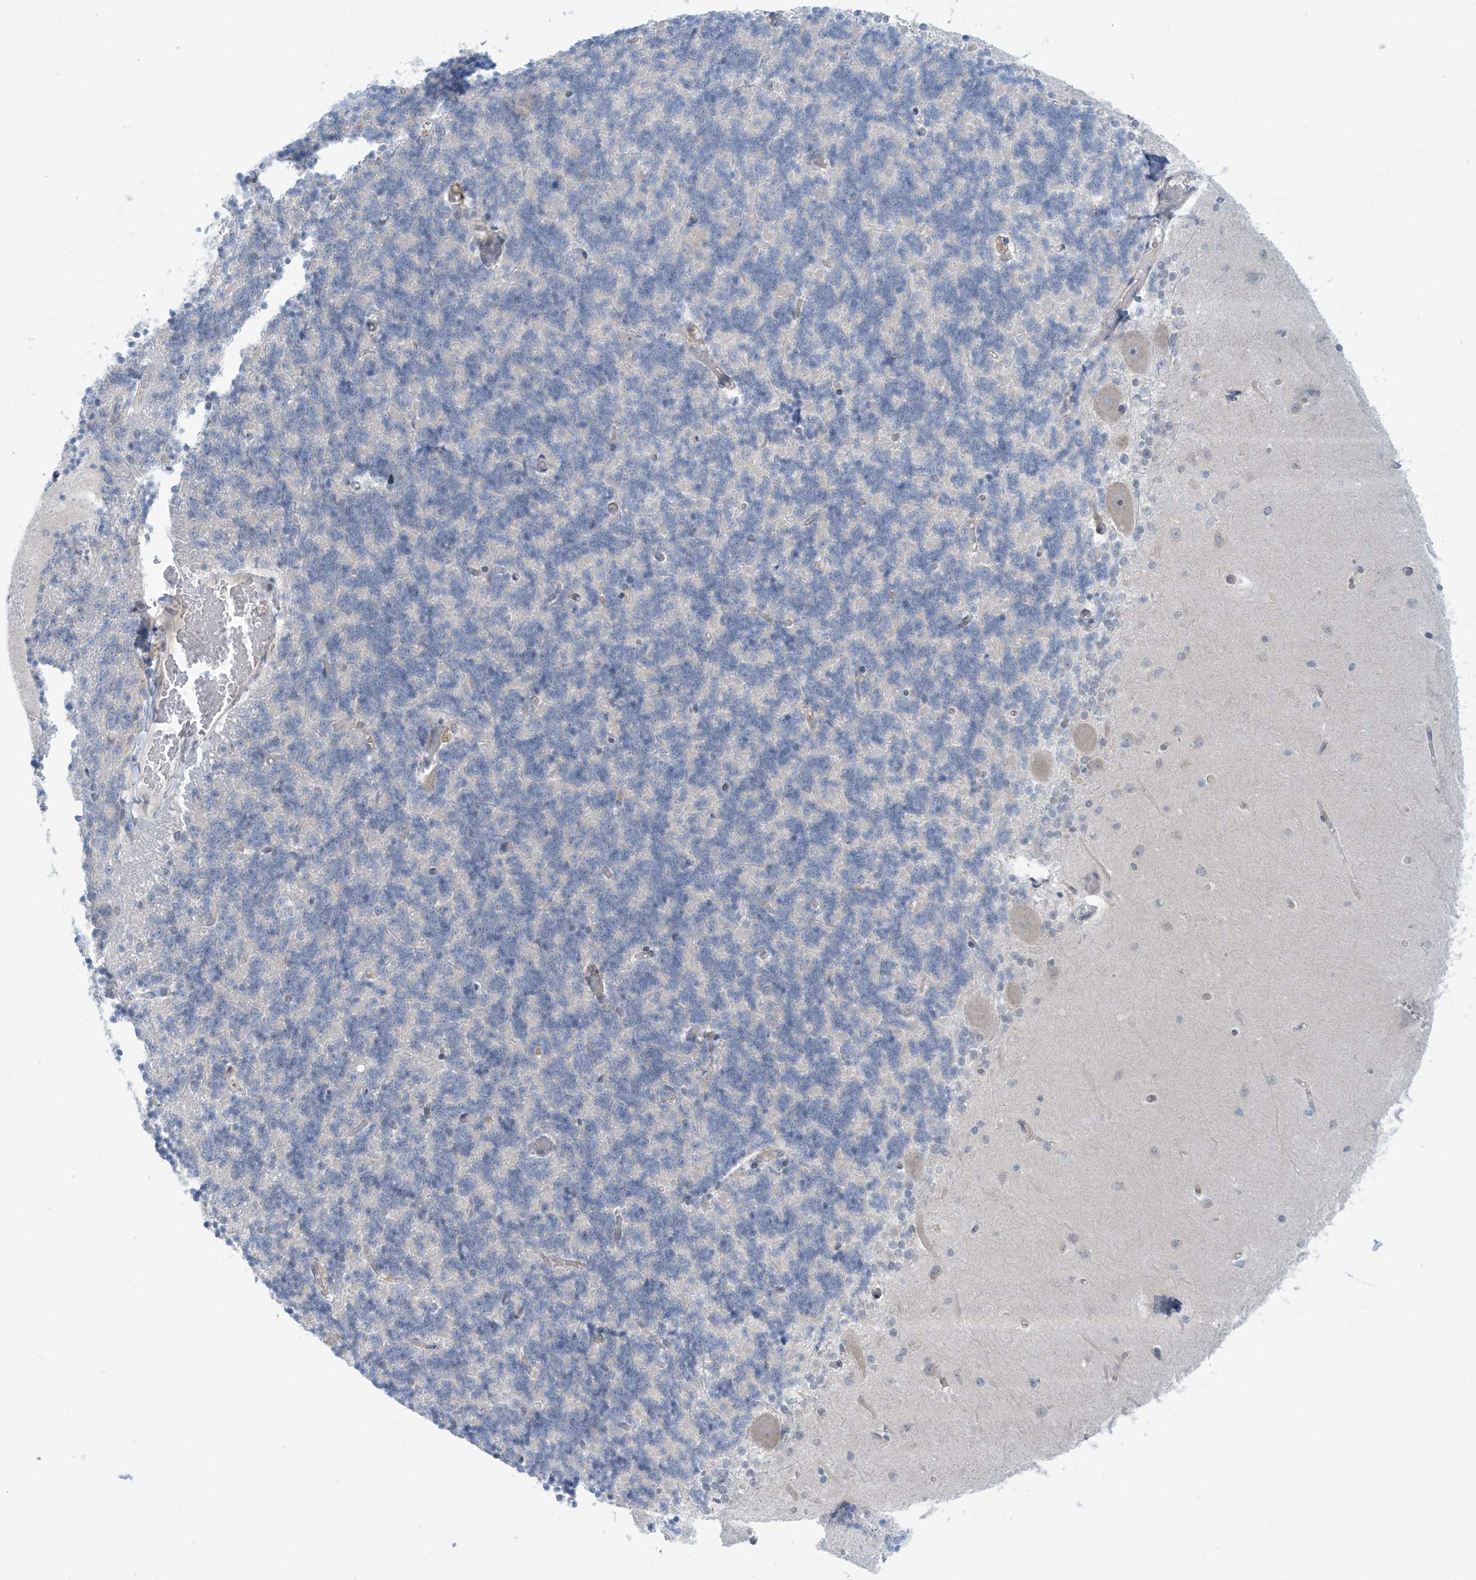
{"staining": {"intensity": "negative", "quantity": "none", "location": "none"}, "tissue": "cerebellum", "cell_type": "Cells in granular layer", "image_type": "normal", "snomed": [{"axis": "morphology", "description": "Normal tissue, NOS"}, {"axis": "topography", "description": "Cerebellum"}], "caption": "This is an immunohistochemistry micrograph of benign cerebellum. There is no staining in cells in granular layer.", "gene": "MRPS18A", "patient": {"sex": "male", "age": 37}}